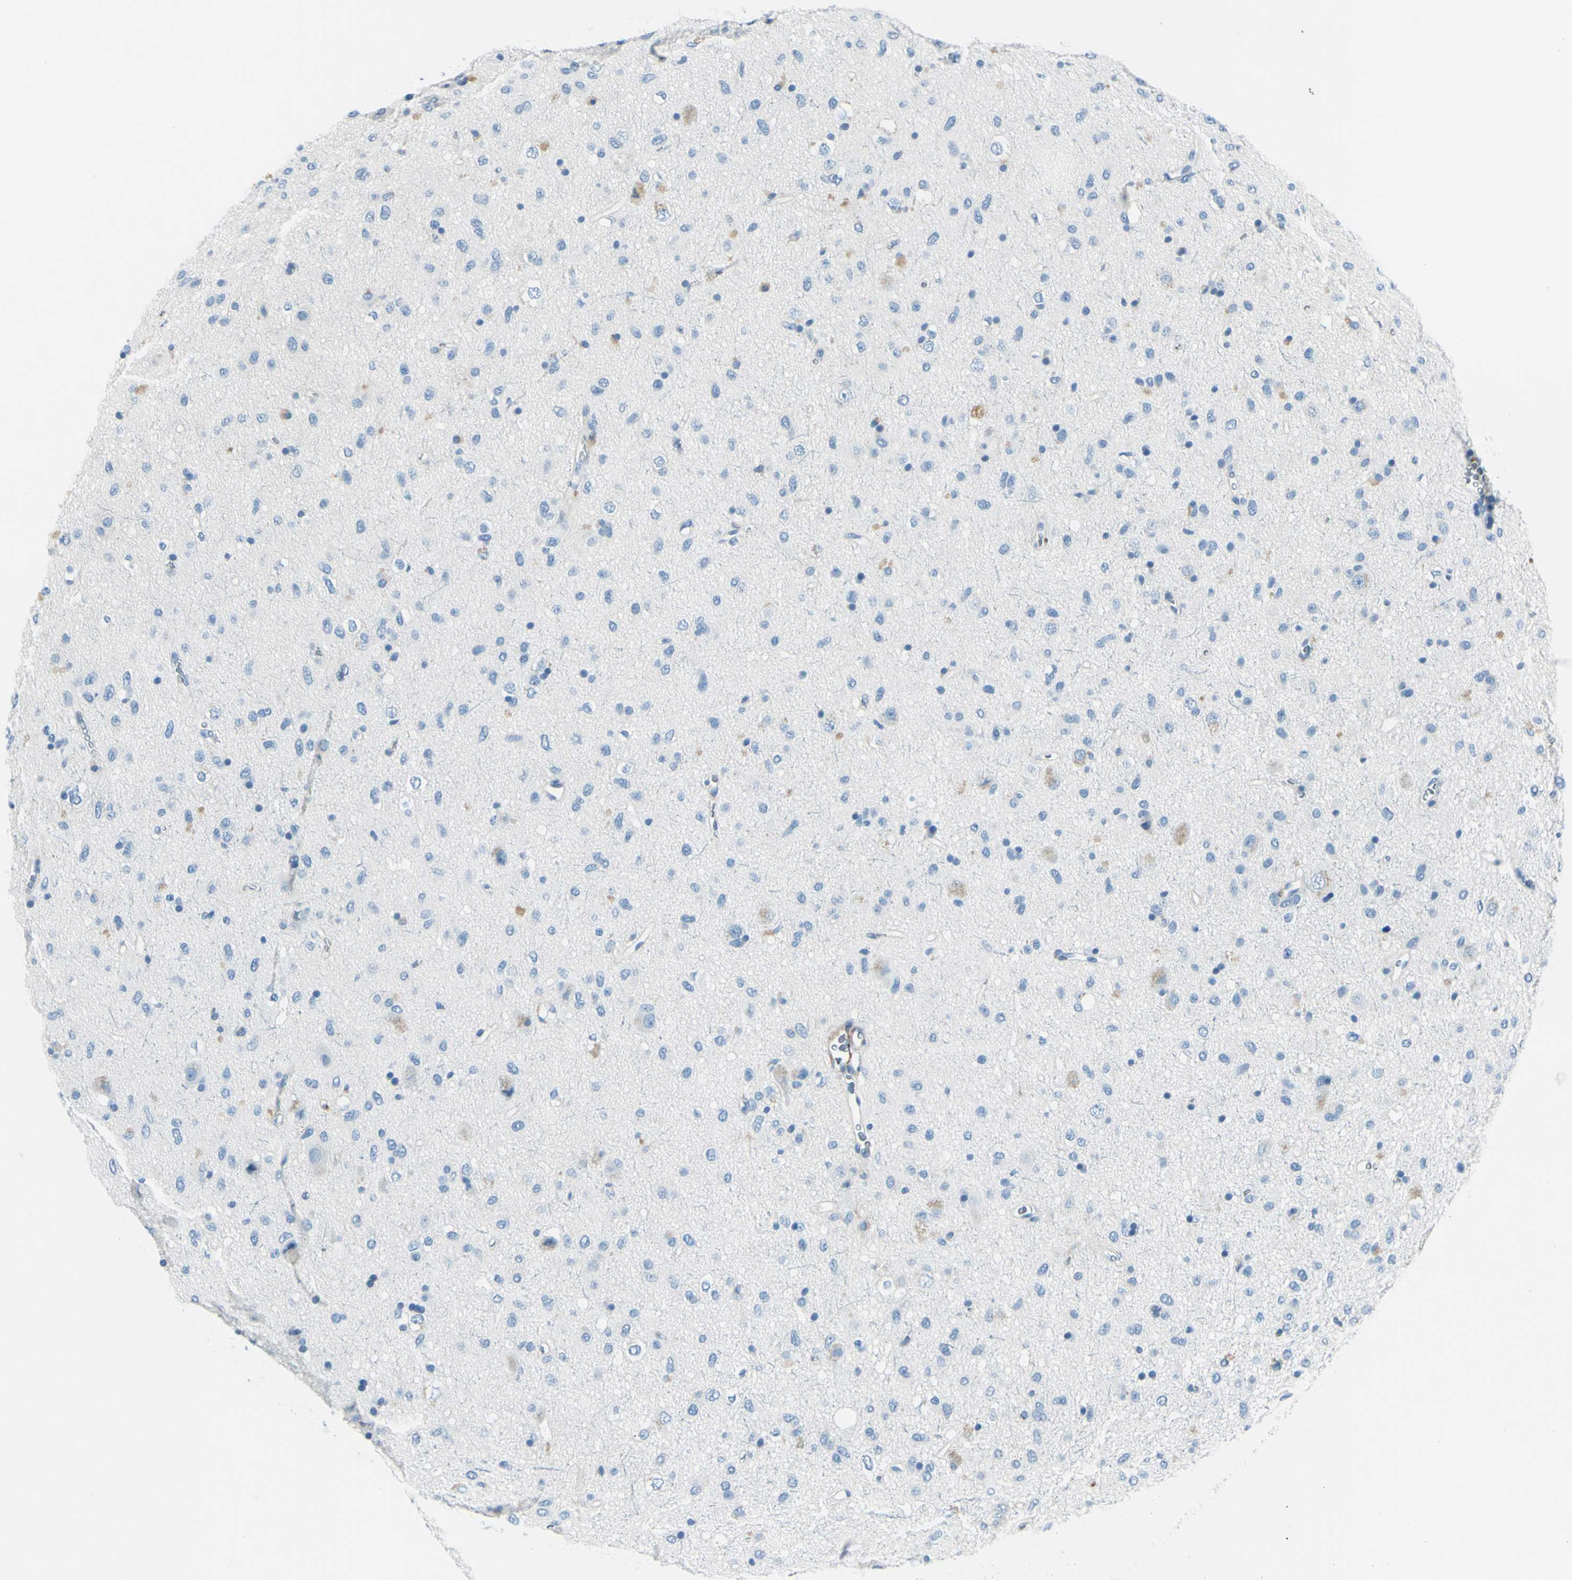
{"staining": {"intensity": "negative", "quantity": "none", "location": "none"}, "tissue": "glioma", "cell_type": "Tumor cells", "image_type": "cancer", "snomed": [{"axis": "morphology", "description": "Glioma, malignant, Low grade"}, {"axis": "topography", "description": "Brain"}], "caption": "IHC of glioma demonstrates no staining in tumor cells. (DAB immunohistochemistry (IHC) visualized using brightfield microscopy, high magnification).", "gene": "CDH15", "patient": {"sex": "male", "age": 77}}